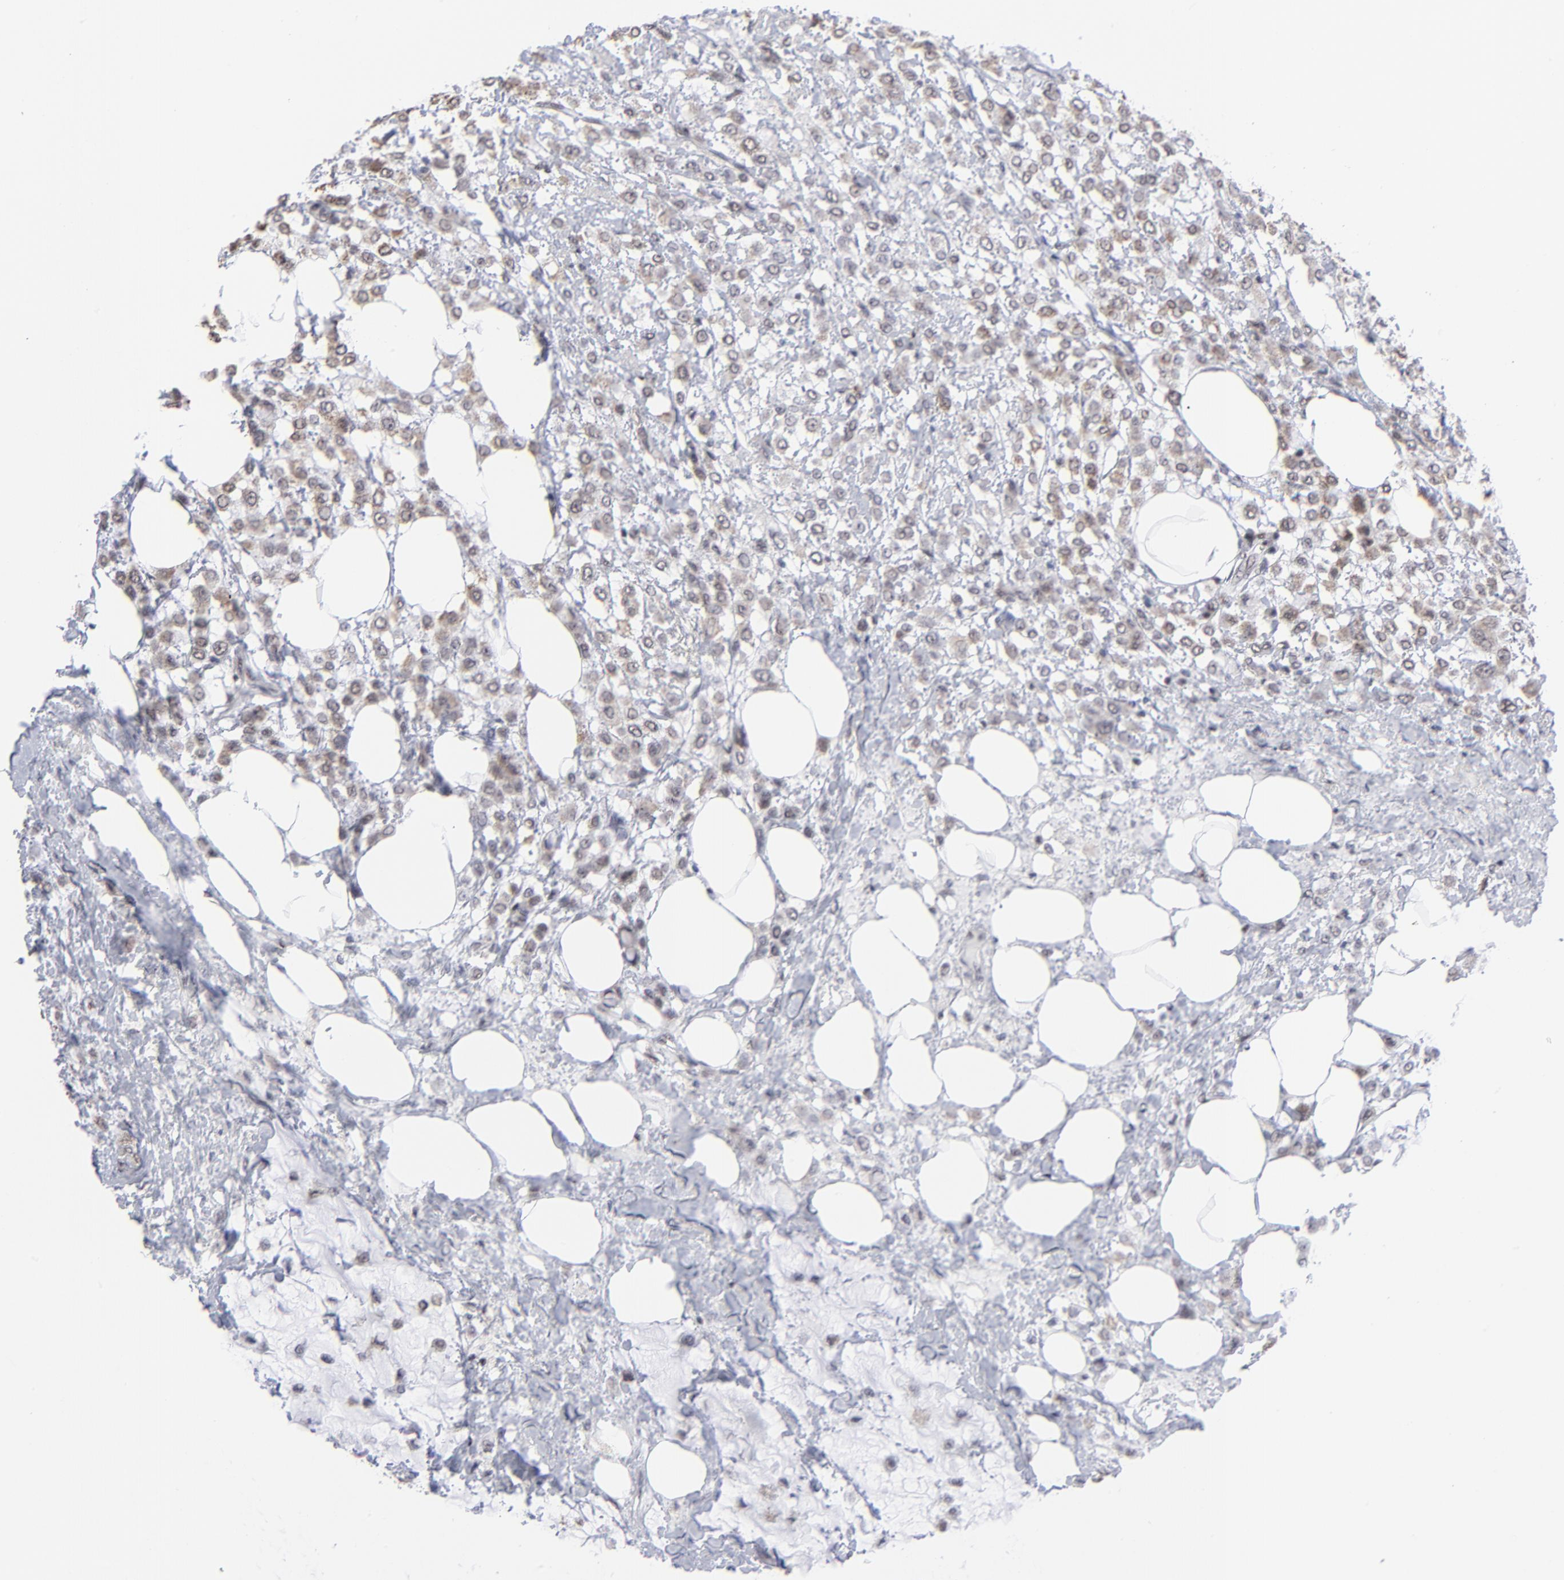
{"staining": {"intensity": "weak", "quantity": ">75%", "location": "cytoplasmic/membranous"}, "tissue": "breast cancer", "cell_type": "Tumor cells", "image_type": "cancer", "snomed": [{"axis": "morphology", "description": "Lobular carcinoma"}, {"axis": "topography", "description": "Breast"}], "caption": "This is an image of immunohistochemistry (IHC) staining of breast cancer, which shows weak positivity in the cytoplasmic/membranous of tumor cells.", "gene": "SP2", "patient": {"sex": "female", "age": 85}}